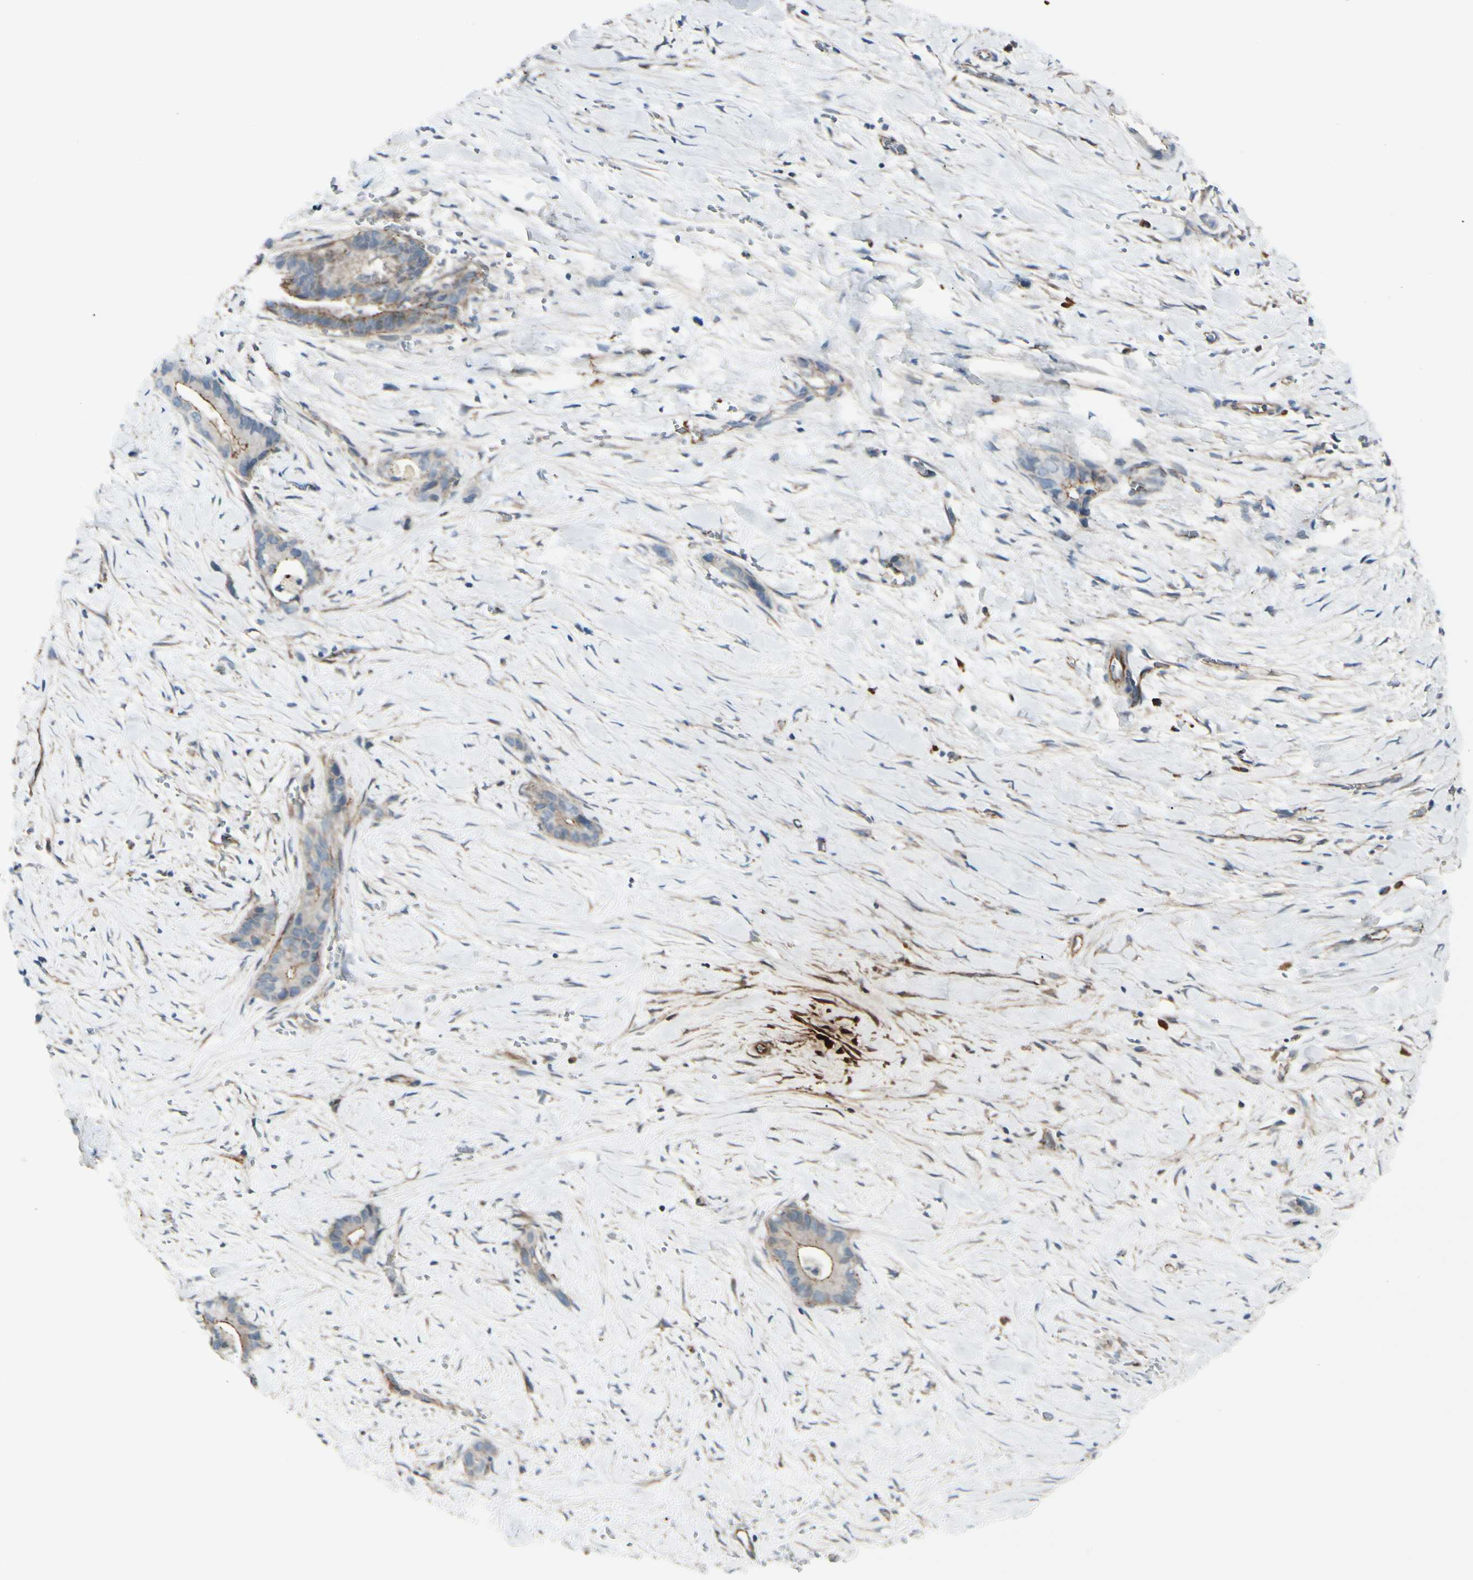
{"staining": {"intensity": "weak", "quantity": "25%-75%", "location": "cytoplasmic/membranous"}, "tissue": "liver cancer", "cell_type": "Tumor cells", "image_type": "cancer", "snomed": [{"axis": "morphology", "description": "Cholangiocarcinoma"}, {"axis": "topography", "description": "Liver"}], "caption": "A micrograph showing weak cytoplasmic/membranous staining in about 25%-75% of tumor cells in cholangiocarcinoma (liver), as visualized by brown immunohistochemical staining.", "gene": "TJP1", "patient": {"sex": "female", "age": 55}}